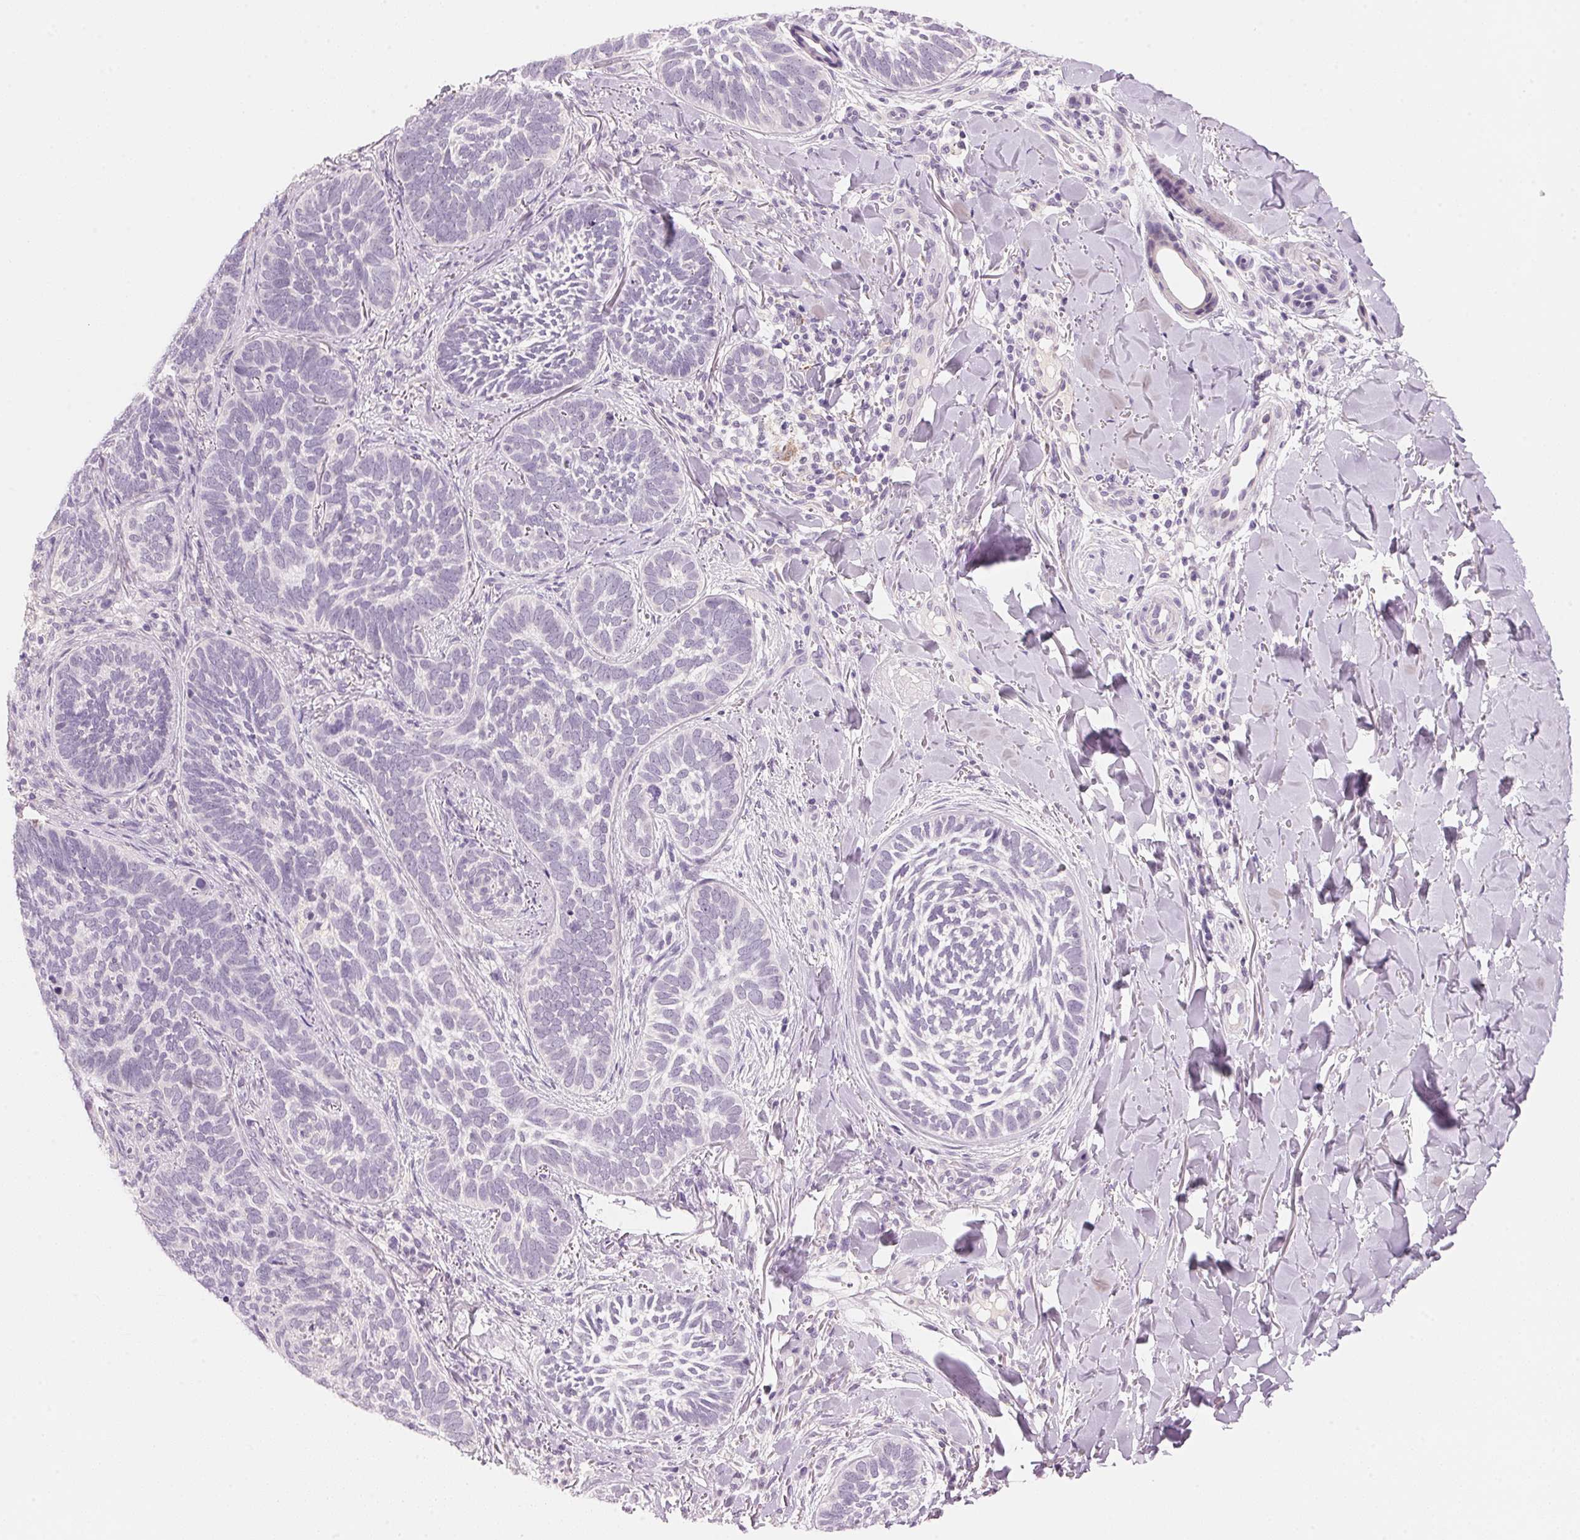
{"staining": {"intensity": "negative", "quantity": "none", "location": "none"}, "tissue": "skin cancer", "cell_type": "Tumor cells", "image_type": "cancer", "snomed": [{"axis": "morphology", "description": "Normal tissue, NOS"}, {"axis": "morphology", "description": "Basal cell carcinoma"}, {"axis": "topography", "description": "Skin"}], "caption": "IHC of human skin cancer demonstrates no expression in tumor cells. (Brightfield microscopy of DAB (3,3'-diaminobenzidine) IHC at high magnification).", "gene": "CYP11B1", "patient": {"sex": "male", "age": 46}}